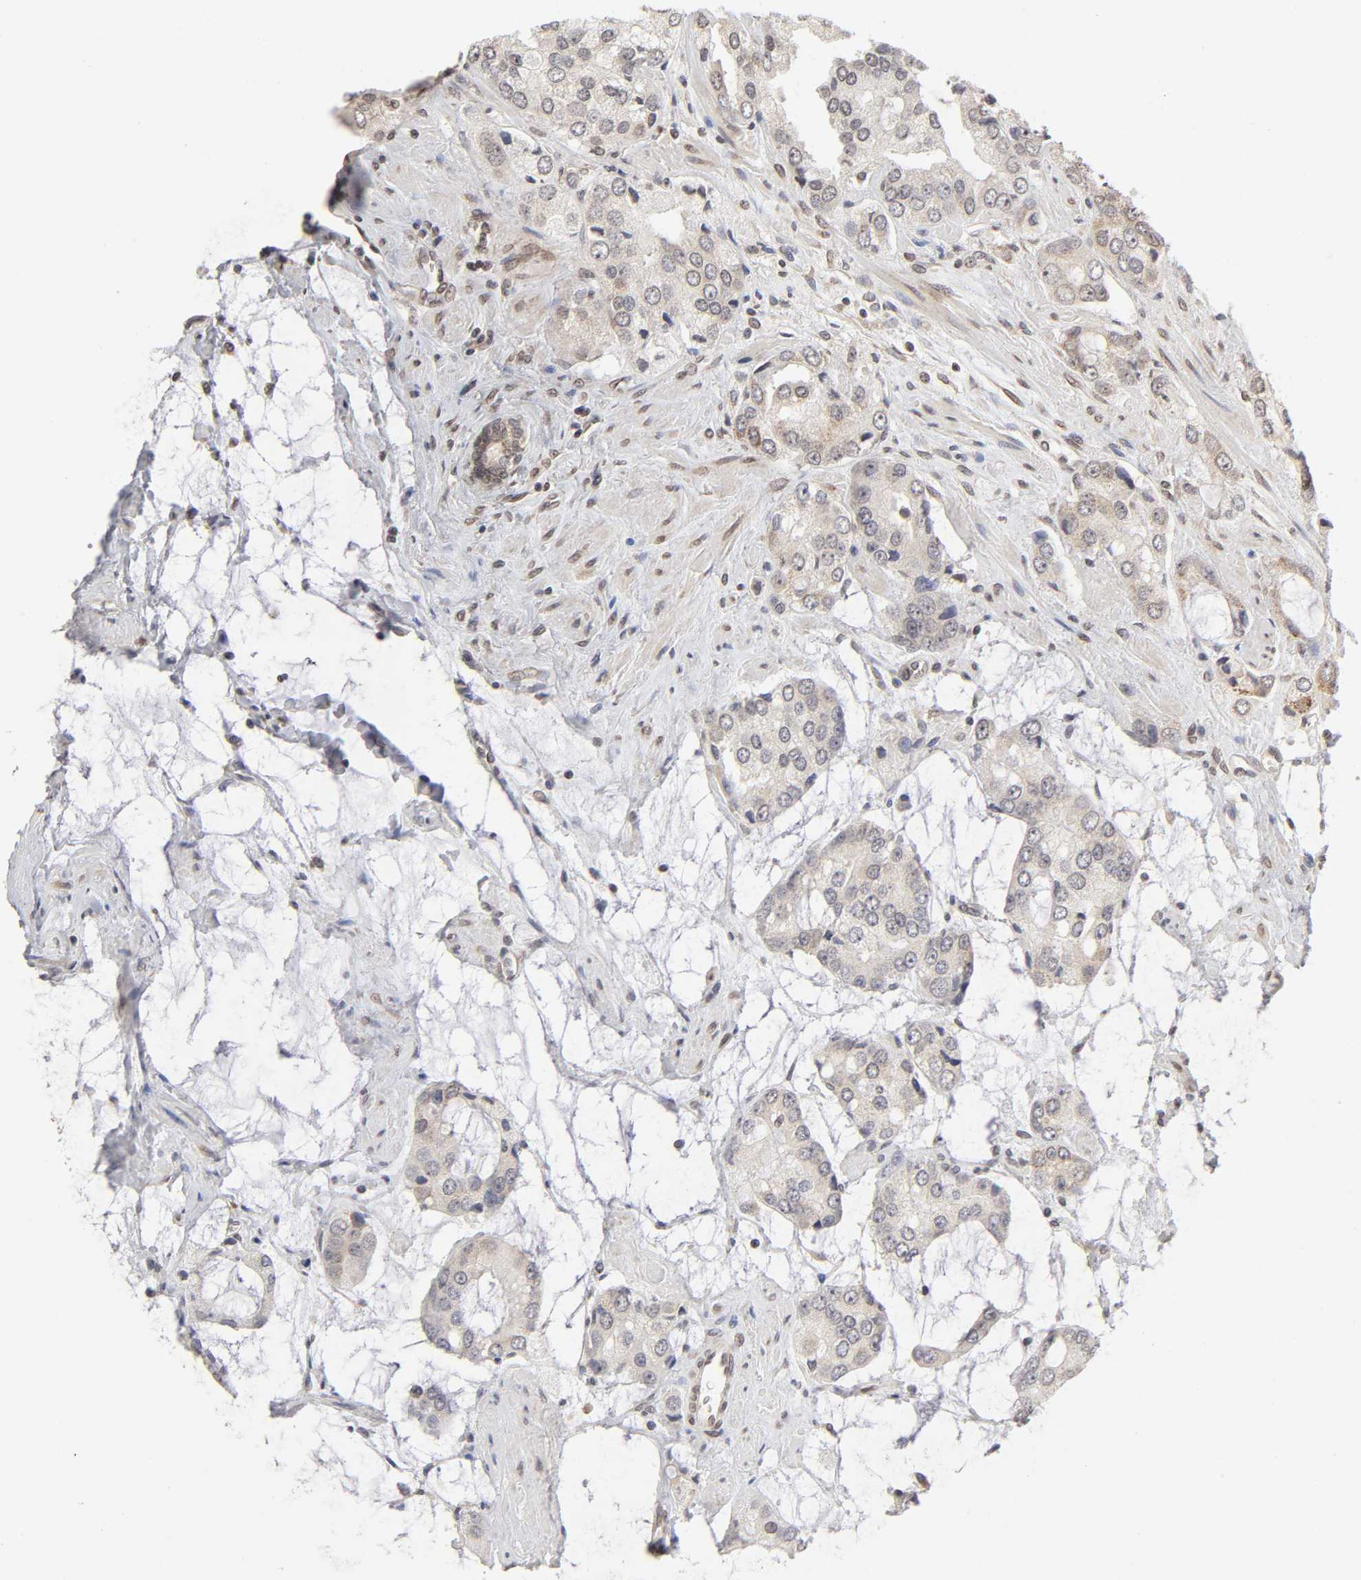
{"staining": {"intensity": "negative", "quantity": "none", "location": "none"}, "tissue": "prostate cancer", "cell_type": "Tumor cells", "image_type": "cancer", "snomed": [{"axis": "morphology", "description": "Adenocarcinoma, High grade"}, {"axis": "topography", "description": "Prostate"}], "caption": "Prostate high-grade adenocarcinoma was stained to show a protein in brown. There is no significant positivity in tumor cells.", "gene": "MLLT6", "patient": {"sex": "male", "age": 67}}